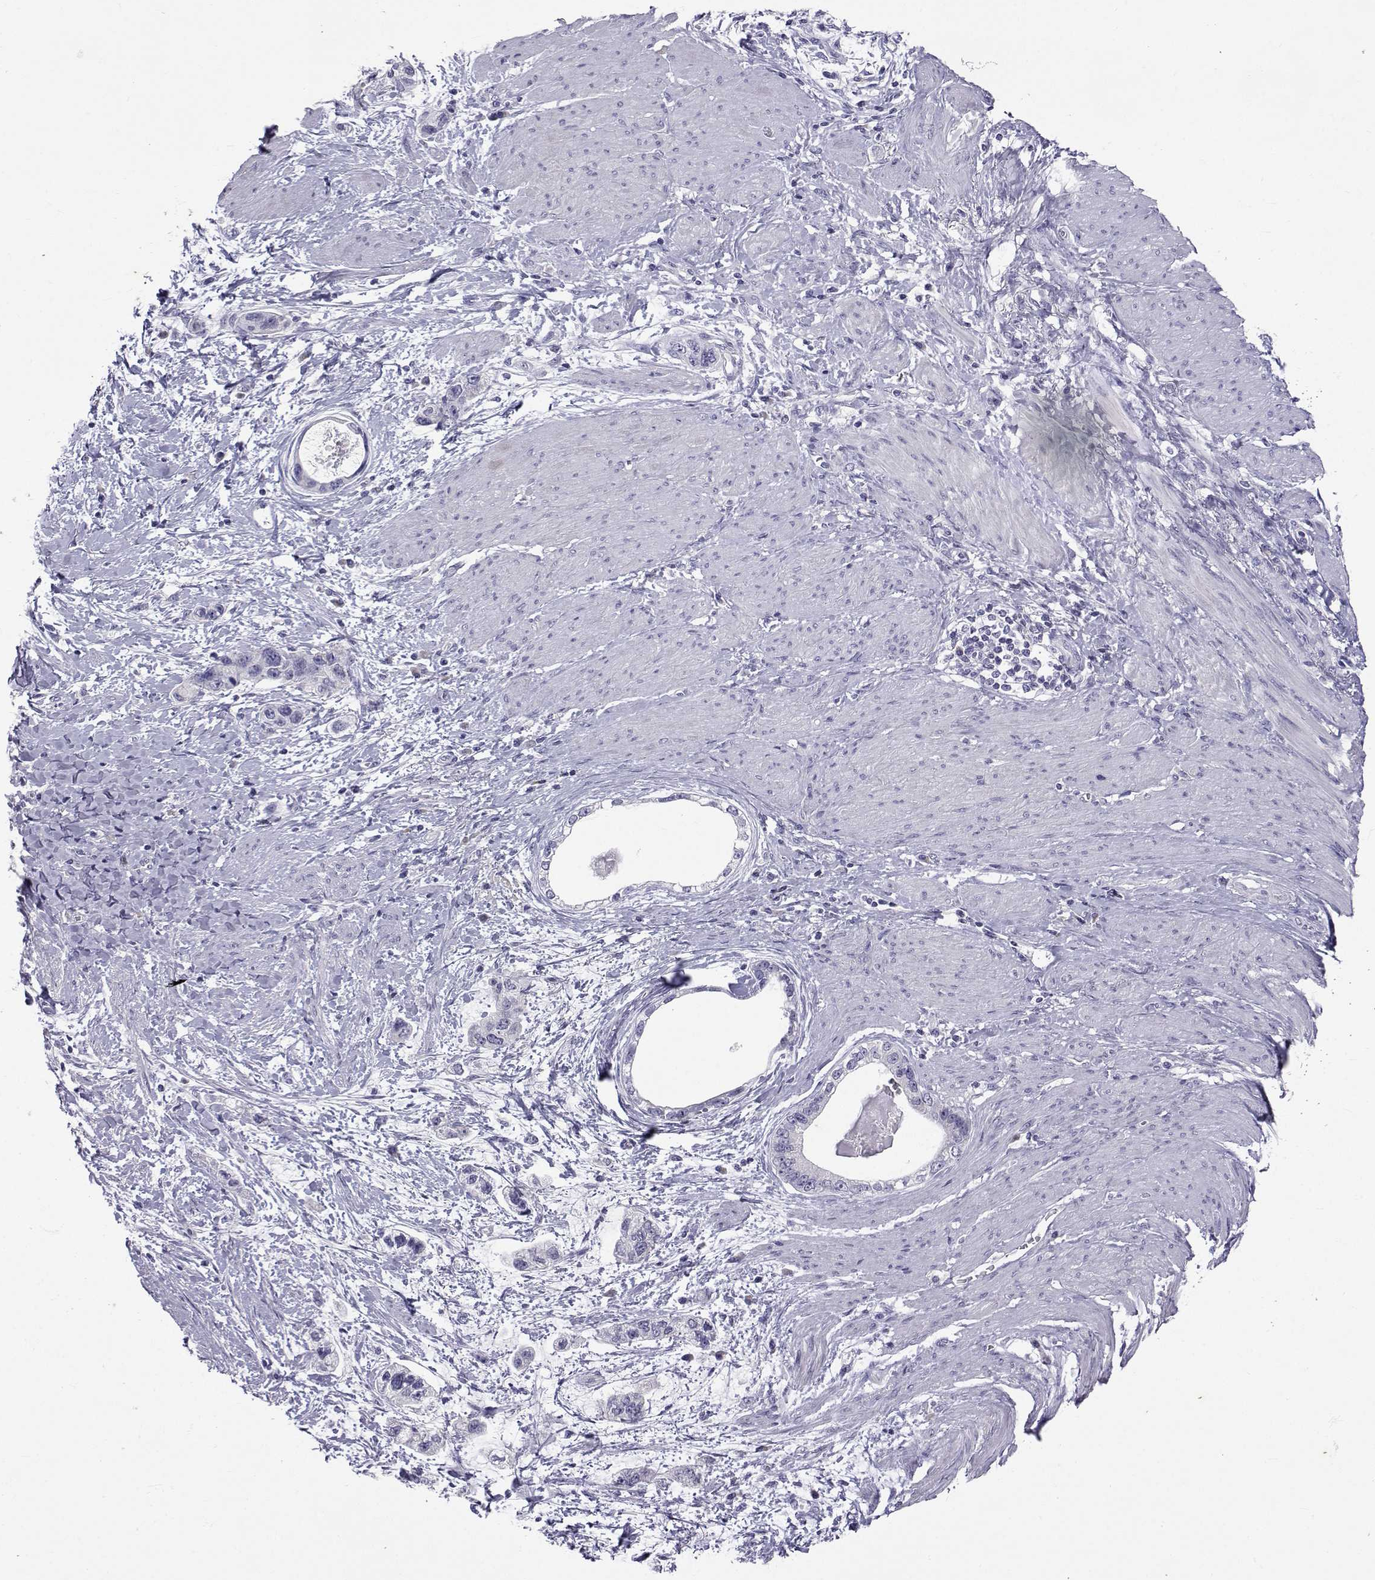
{"staining": {"intensity": "negative", "quantity": "none", "location": "none"}, "tissue": "stomach cancer", "cell_type": "Tumor cells", "image_type": "cancer", "snomed": [{"axis": "morphology", "description": "Adenocarcinoma, NOS"}, {"axis": "topography", "description": "Stomach, lower"}], "caption": "IHC of human stomach cancer demonstrates no positivity in tumor cells.", "gene": "SLC6A3", "patient": {"sex": "female", "age": 93}}